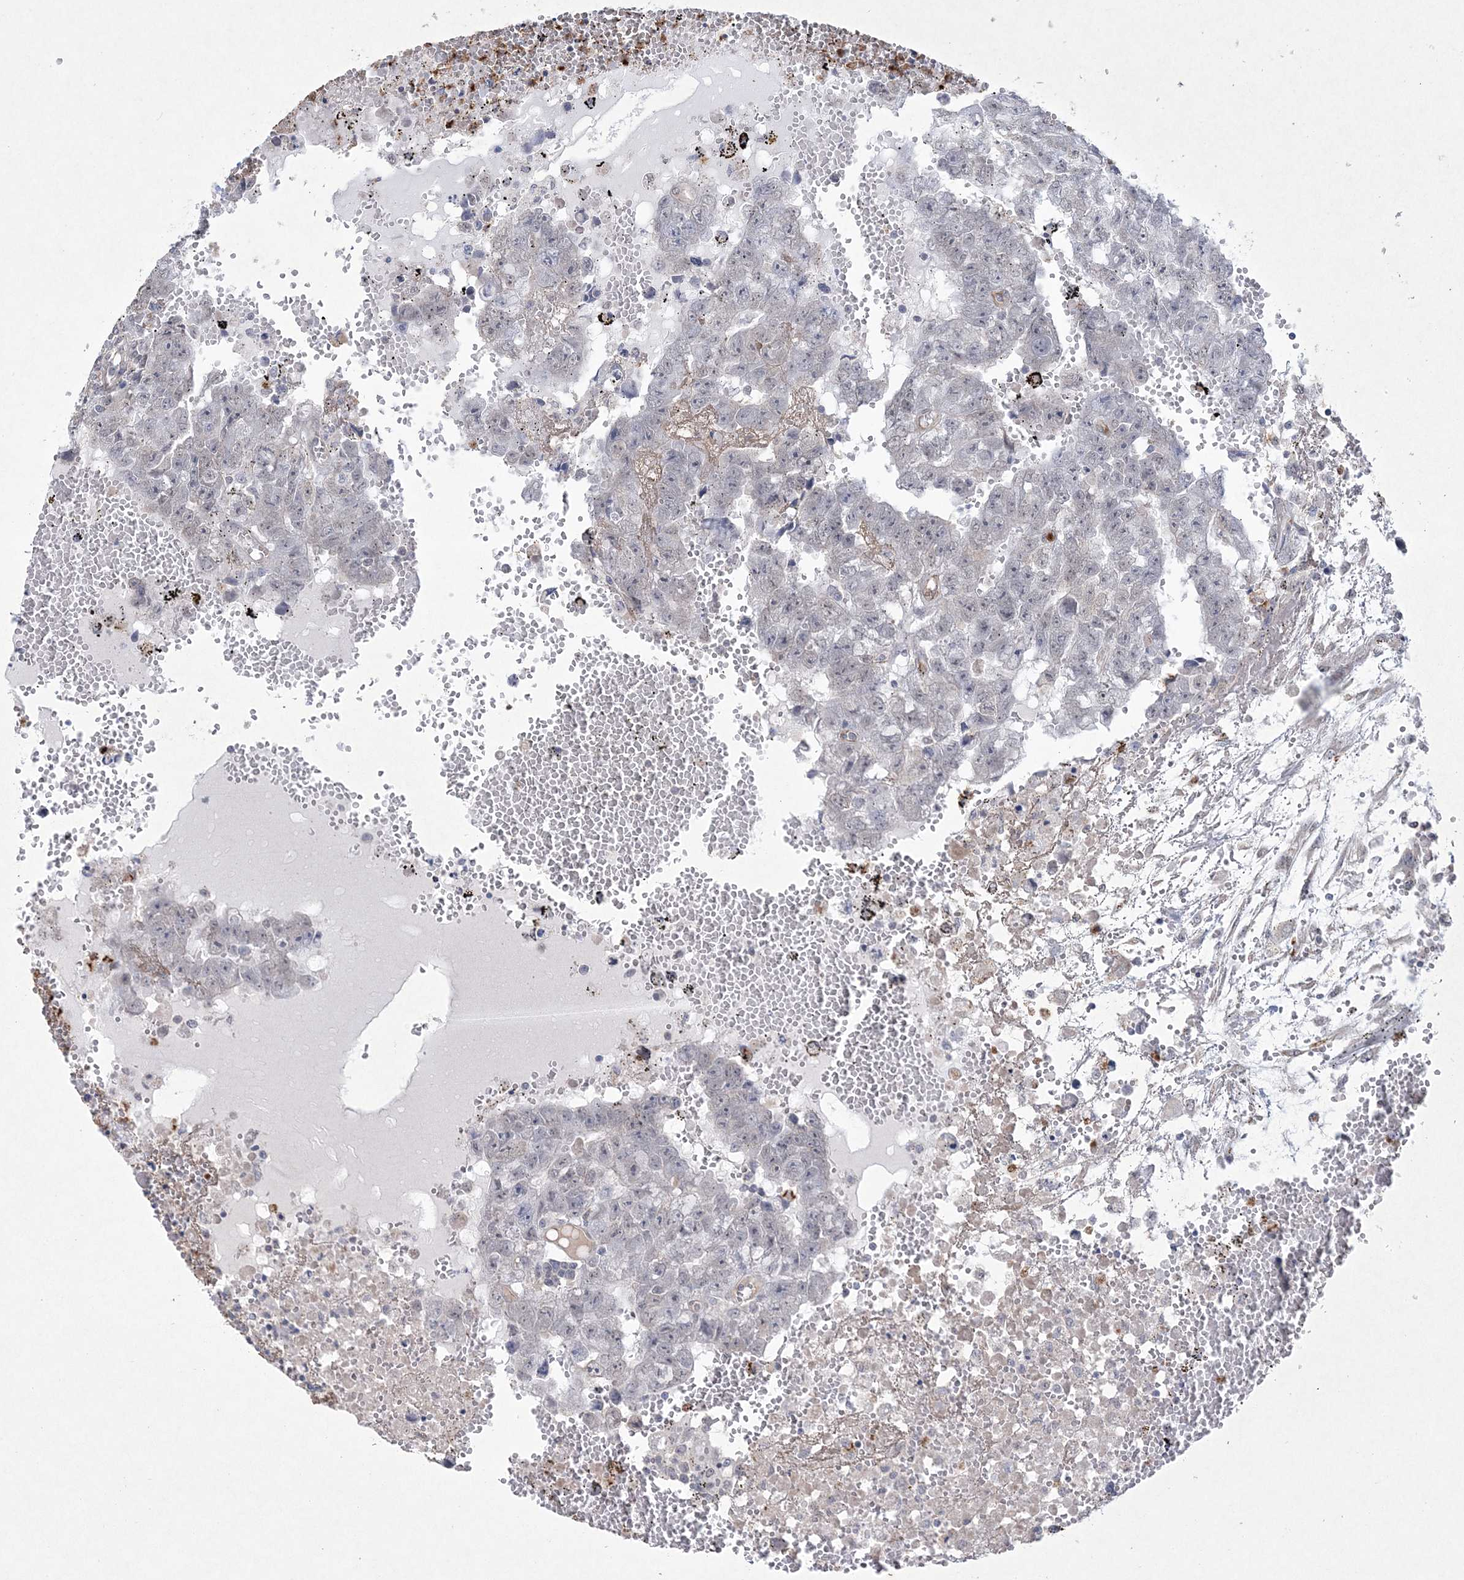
{"staining": {"intensity": "negative", "quantity": "none", "location": "none"}, "tissue": "testis cancer", "cell_type": "Tumor cells", "image_type": "cancer", "snomed": [{"axis": "morphology", "description": "Carcinoma, Embryonal, NOS"}, {"axis": "topography", "description": "Testis"}], "caption": "DAB (3,3'-diaminobenzidine) immunohistochemical staining of testis cancer (embryonal carcinoma) displays no significant expression in tumor cells.", "gene": "DPCD", "patient": {"sex": "male", "age": 25}}